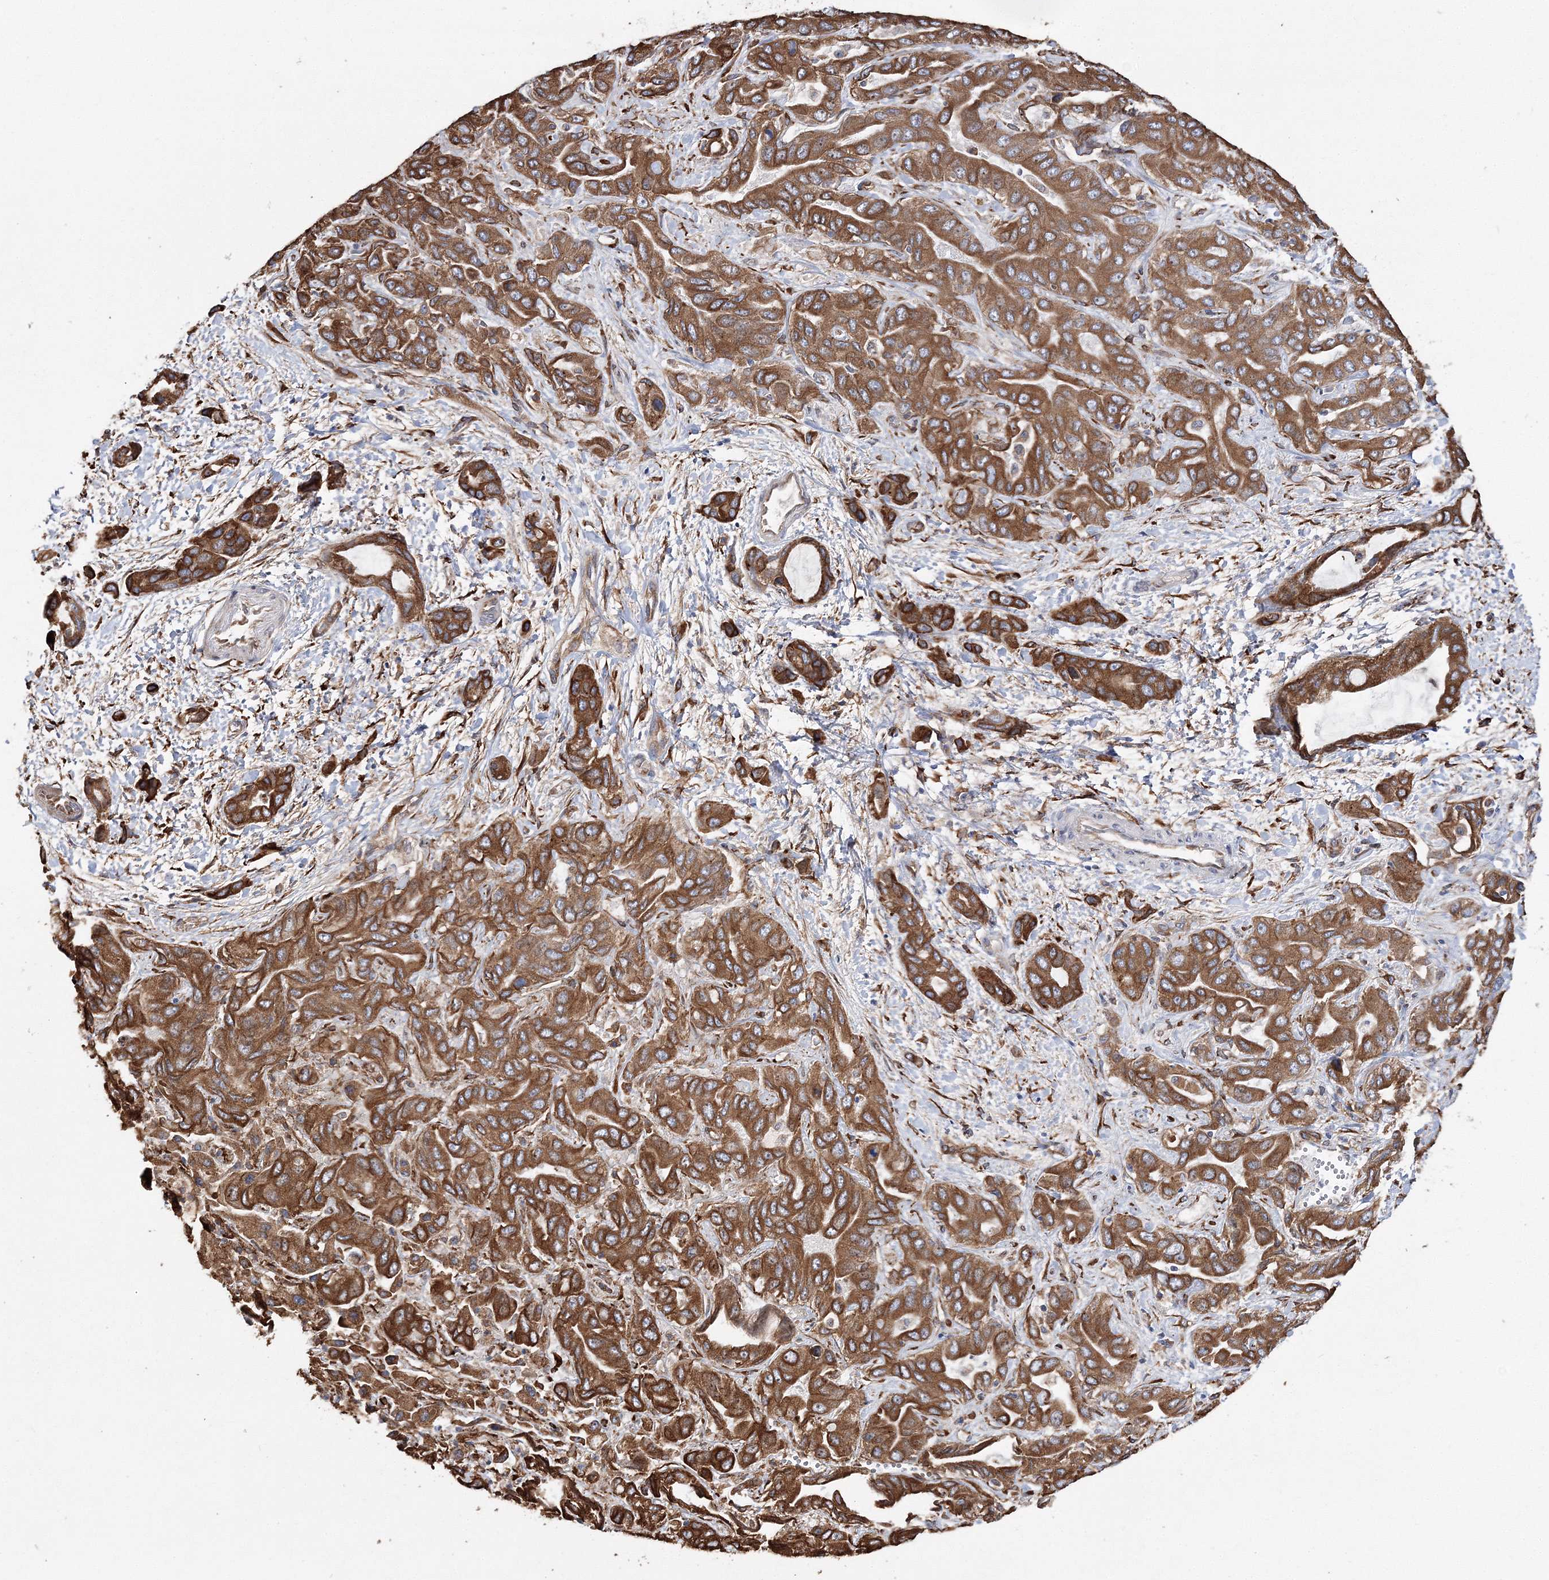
{"staining": {"intensity": "strong", "quantity": ">75%", "location": "cytoplasmic/membranous"}, "tissue": "liver cancer", "cell_type": "Tumor cells", "image_type": "cancer", "snomed": [{"axis": "morphology", "description": "Cholangiocarcinoma"}, {"axis": "topography", "description": "Liver"}], "caption": "Tumor cells reveal high levels of strong cytoplasmic/membranous staining in about >75% of cells in human liver cancer.", "gene": "SCRN3", "patient": {"sex": "female", "age": 52}}